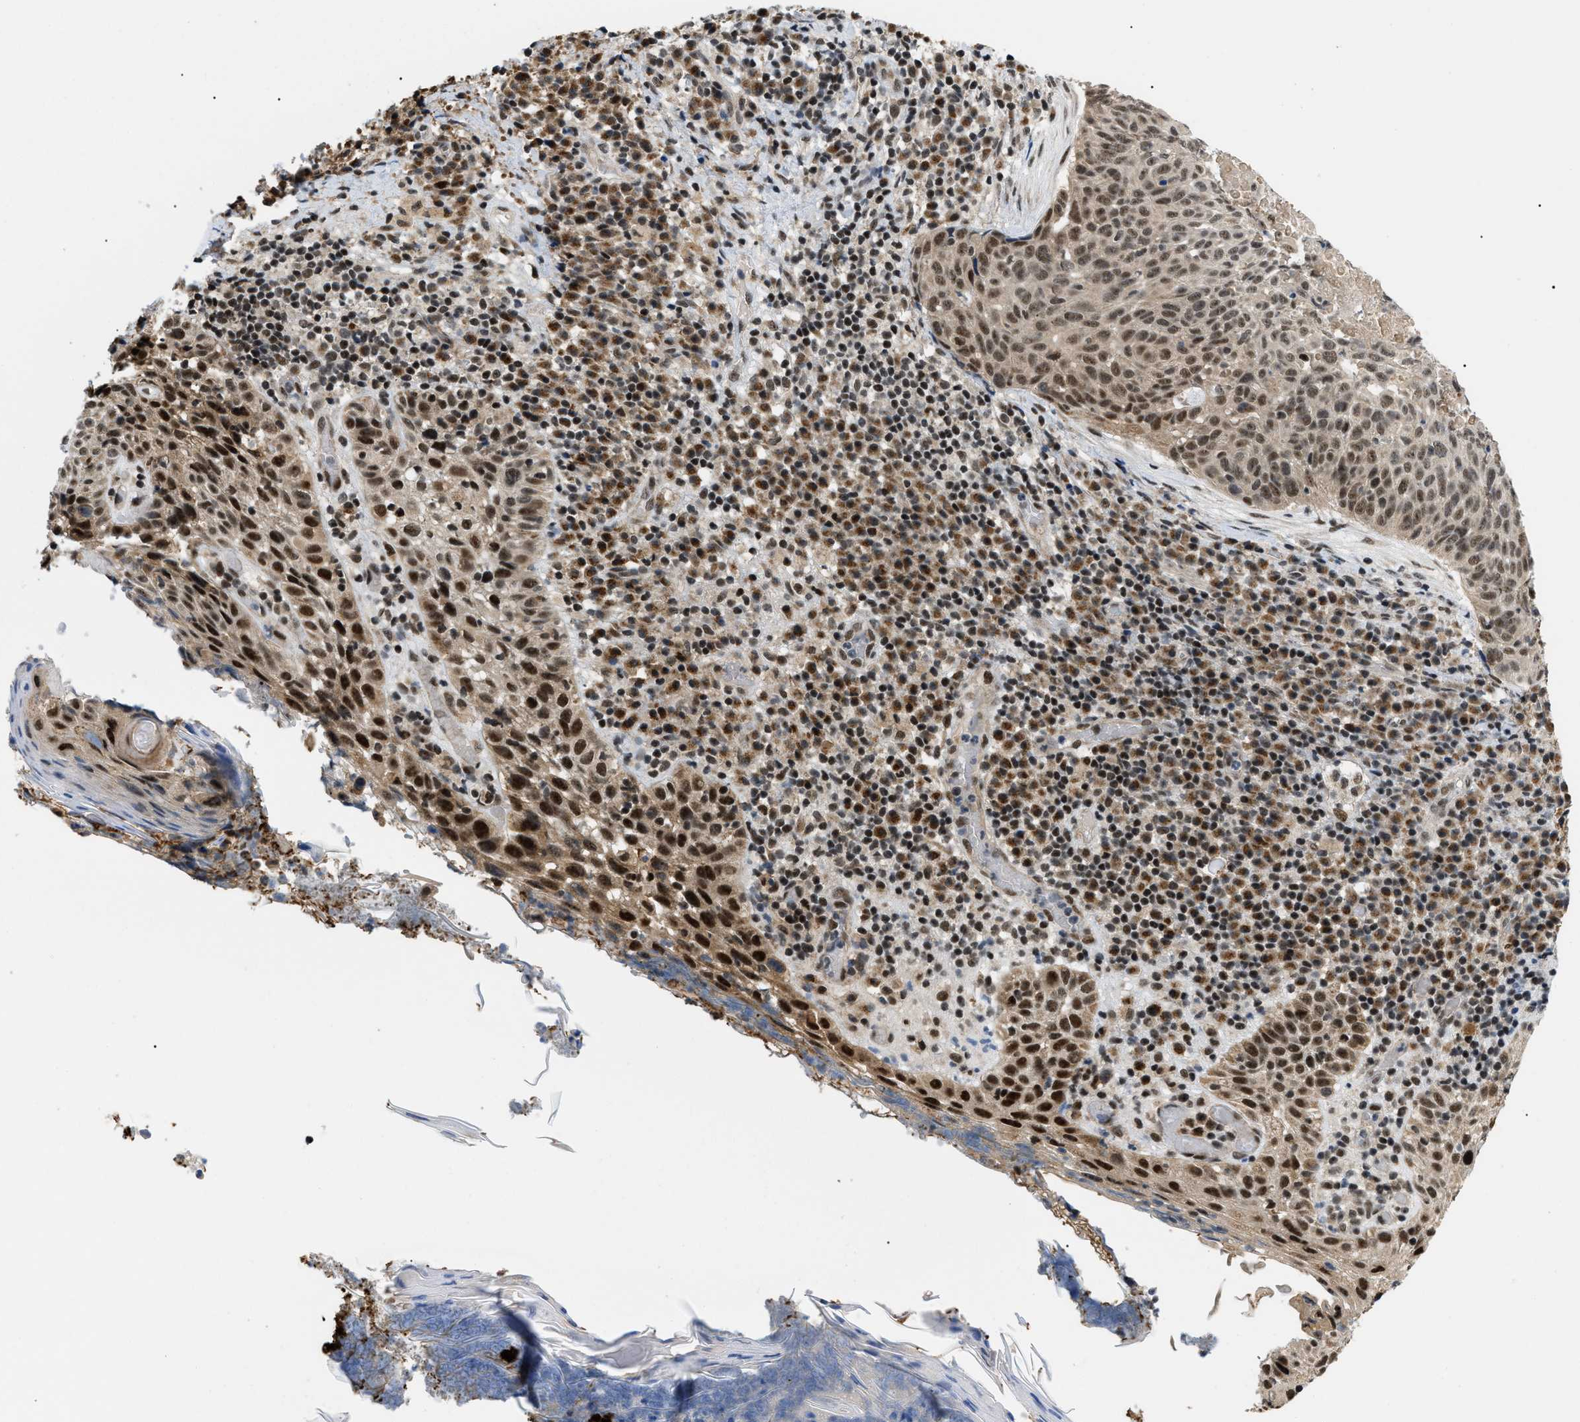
{"staining": {"intensity": "moderate", "quantity": ">75%", "location": "cytoplasmic/membranous,nuclear"}, "tissue": "skin cancer", "cell_type": "Tumor cells", "image_type": "cancer", "snomed": [{"axis": "morphology", "description": "Squamous cell carcinoma in situ, NOS"}, {"axis": "morphology", "description": "Squamous cell carcinoma, NOS"}, {"axis": "topography", "description": "Skin"}], "caption": "There is medium levels of moderate cytoplasmic/membranous and nuclear positivity in tumor cells of skin cancer (squamous cell carcinoma in situ), as demonstrated by immunohistochemical staining (brown color).", "gene": "ZBTB11", "patient": {"sex": "male", "age": 93}}